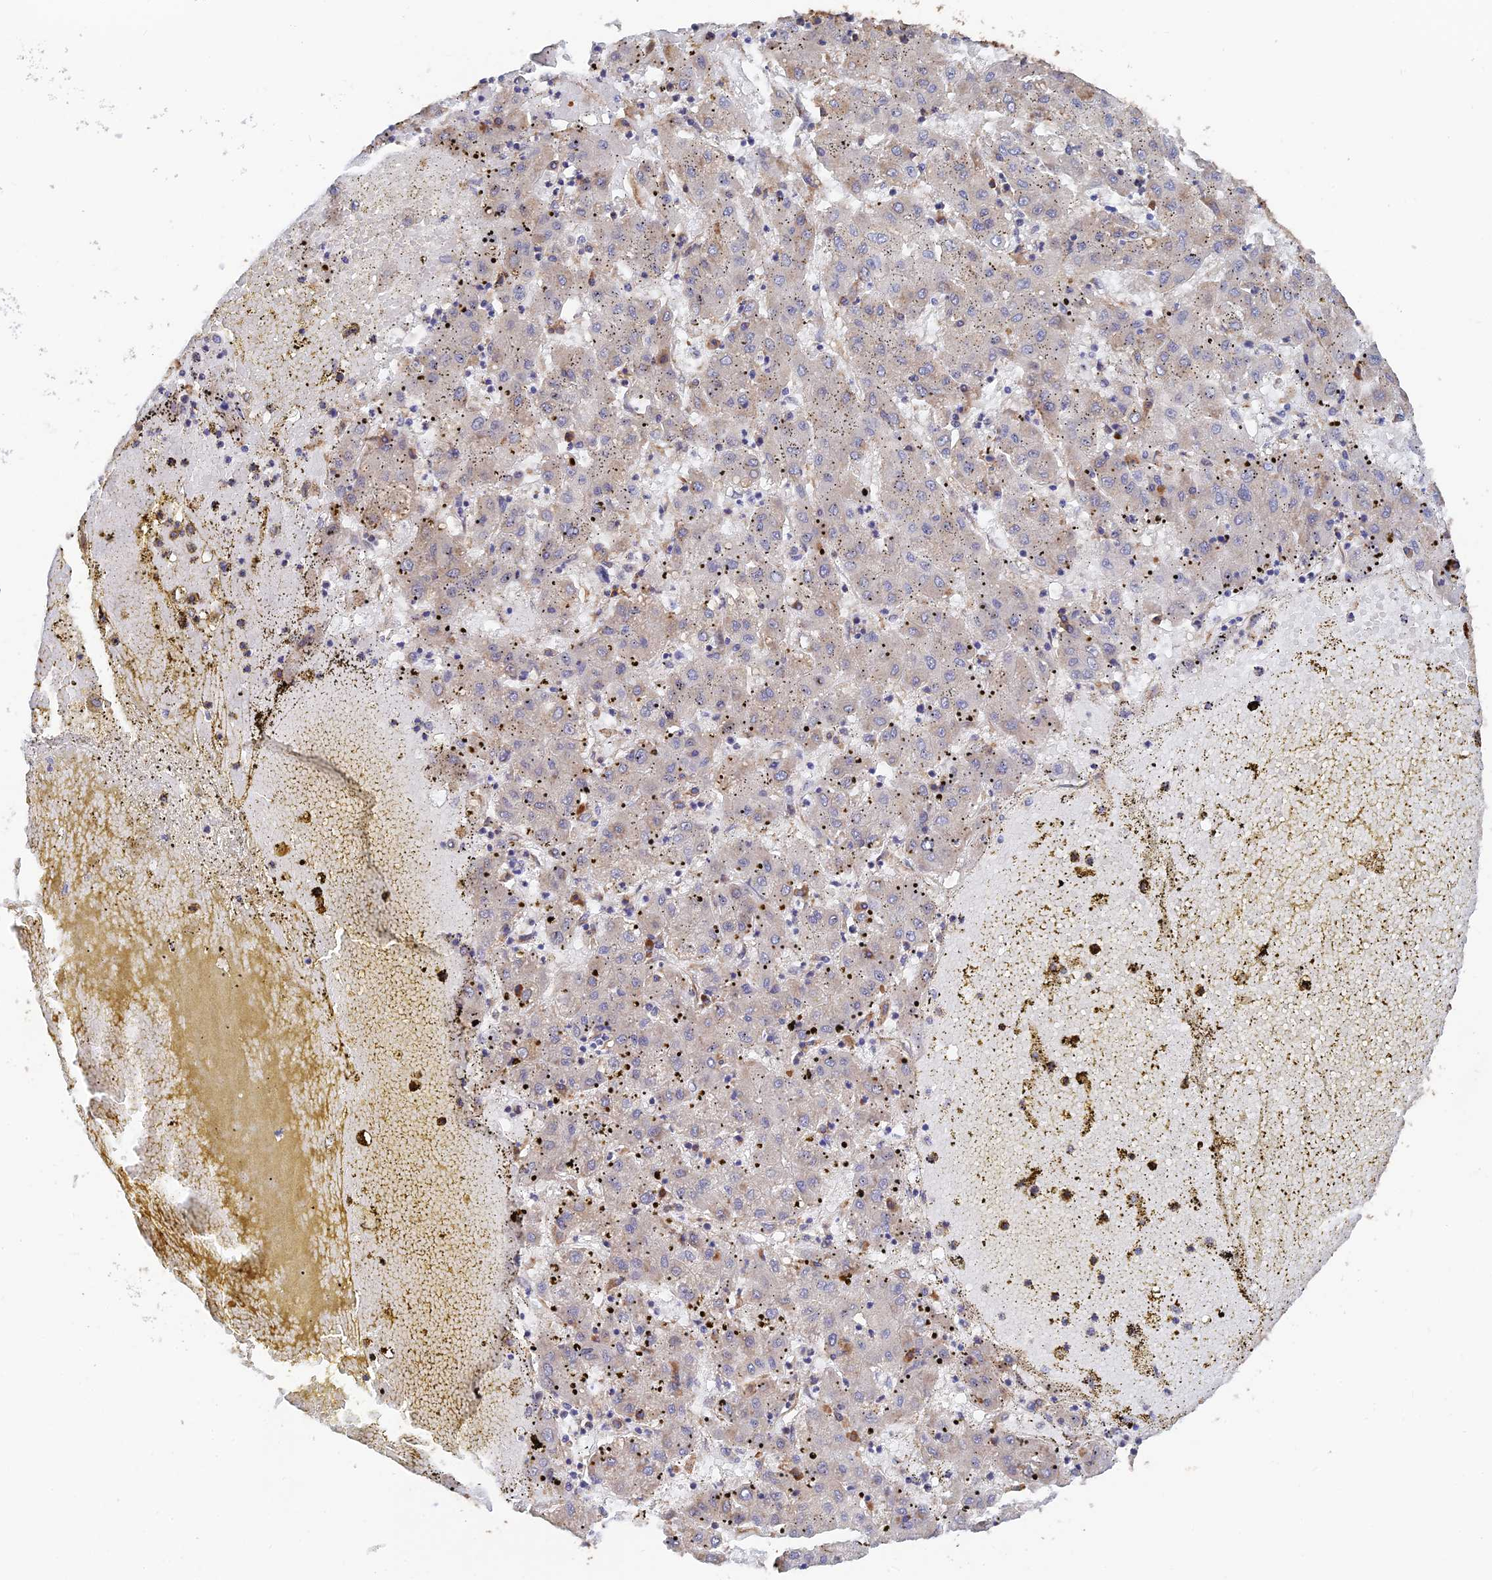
{"staining": {"intensity": "negative", "quantity": "none", "location": "none"}, "tissue": "liver cancer", "cell_type": "Tumor cells", "image_type": "cancer", "snomed": [{"axis": "morphology", "description": "Carcinoma, Hepatocellular, NOS"}, {"axis": "topography", "description": "Liver"}], "caption": "A photomicrograph of human liver cancer (hepatocellular carcinoma) is negative for staining in tumor cells. Brightfield microscopy of immunohistochemistry stained with DAB (3,3'-diaminobenzidine) (brown) and hematoxylin (blue), captured at high magnification.", "gene": "WBP11", "patient": {"sex": "male", "age": 72}}